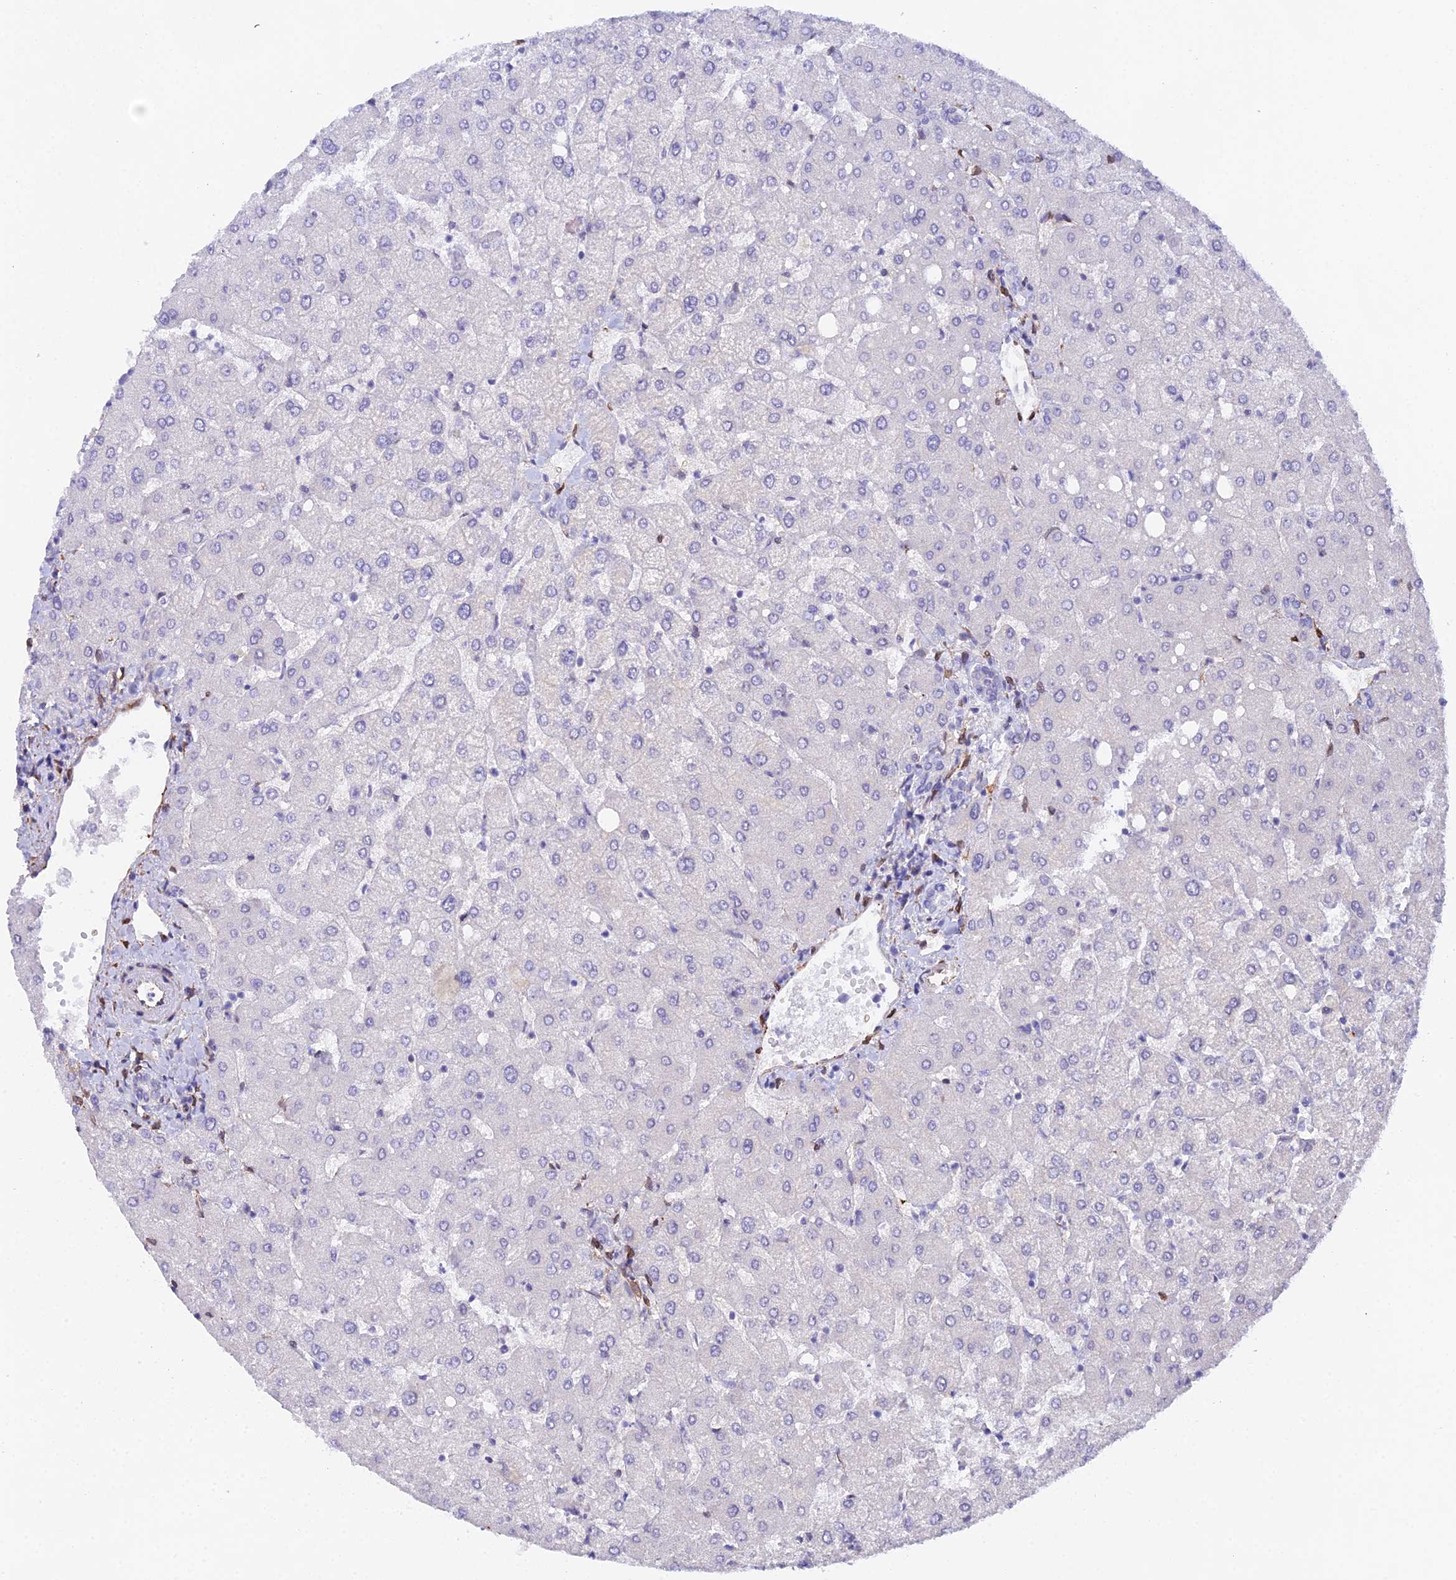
{"staining": {"intensity": "negative", "quantity": "none", "location": "none"}, "tissue": "liver", "cell_type": "Cholangiocytes", "image_type": "normal", "snomed": [{"axis": "morphology", "description": "Normal tissue, NOS"}, {"axis": "topography", "description": "Liver"}], "caption": "The IHC photomicrograph has no significant positivity in cholangiocytes of liver. The staining is performed using DAB (3,3'-diaminobenzidine) brown chromogen with nuclei counter-stained in using hematoxylin.", "gene": "MXRA7", "patient": {"sex": "female", "age": 54}}